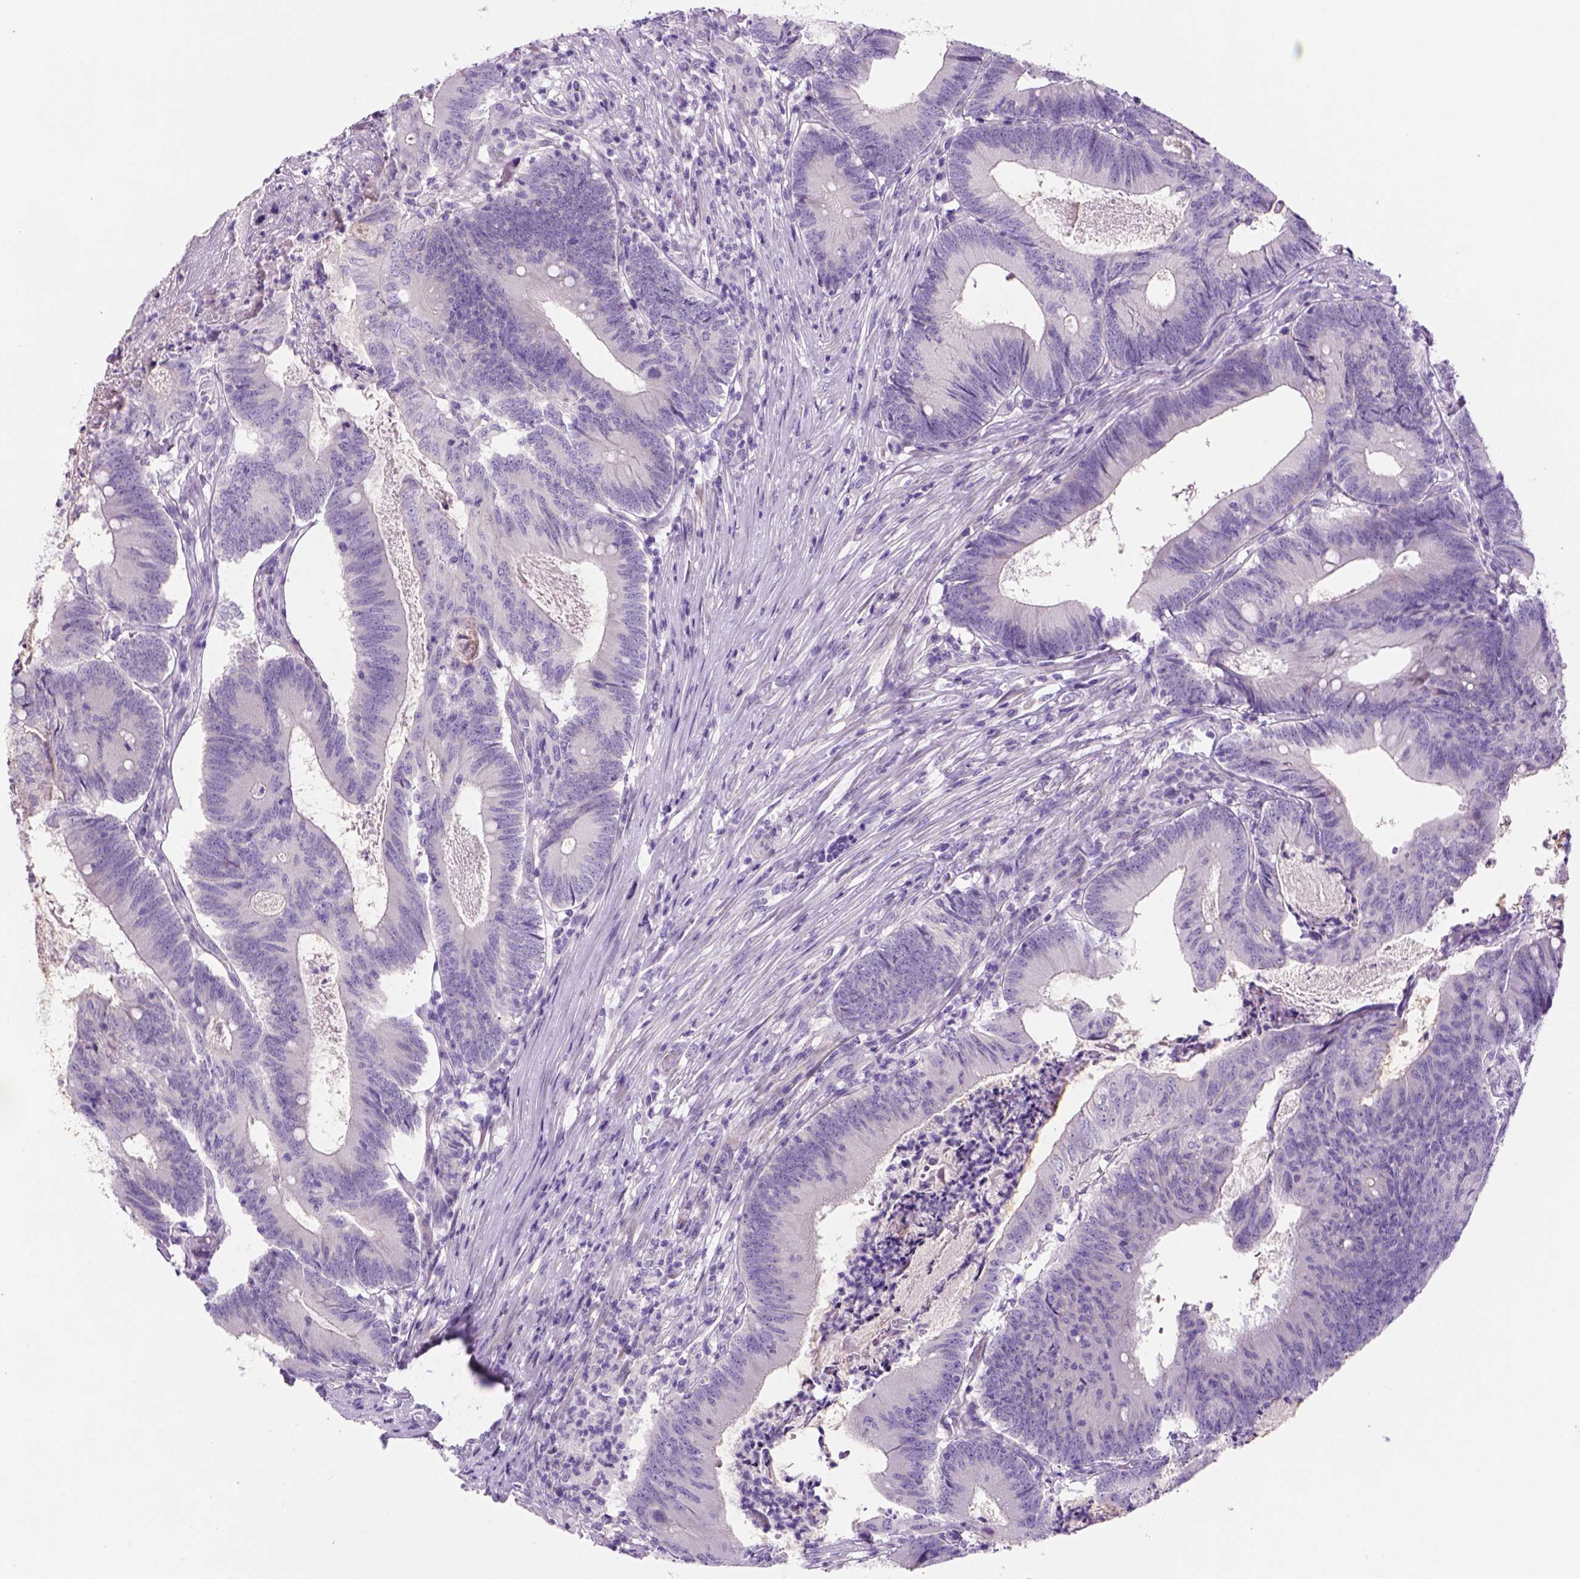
{"staining": {"intensity": "negative", "quantity": "none", "location": "none"}, "tissue": "colorectal cancer", "cell_type": "Tumor cells", "image_type": "cancer", "snomed": [{"axis": "morphology", "description": "Adenocarcinoma, NOS"}, {"axis": "topography", "description": "Colon"}], "caption": "Tumor cells show no significant protein expression in colorectal cancer.", "gene": "DNAH11", "patient": {"sex": "female", "age": 70}}